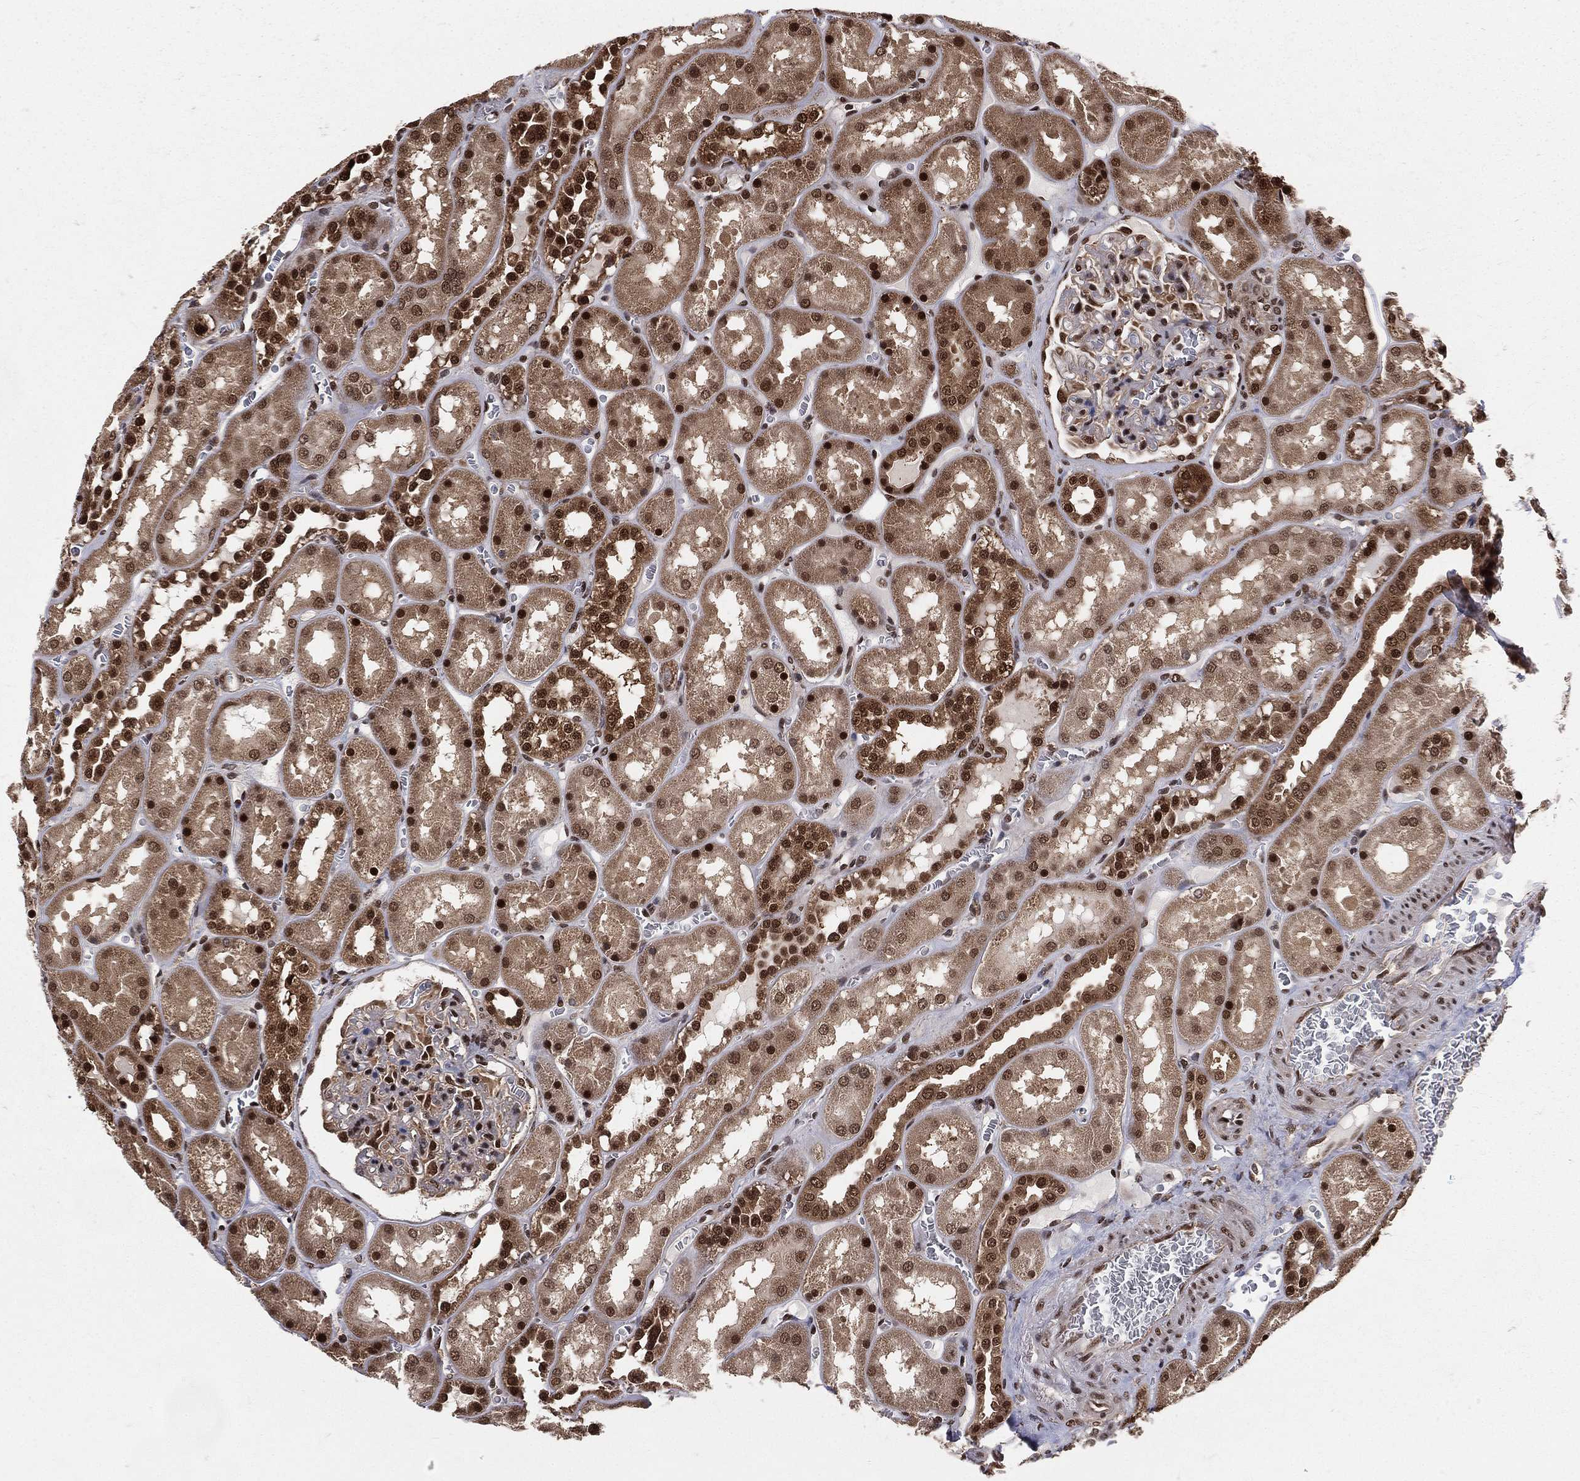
{"staining": {"intensity": "strong", "quantity": "<25%", "location": "nuclear"}, "tissue": "kidney", "cell_type": "Cells in glomeruli", "image_type": "normal", "snomed": [{"axis": "morphology", "description": "Normal tissue, NOS"}, {"axis": "topography", "description": "Kidney"}], "caption": "The histopathology image displays immunohistochemical staining of unremarkable kidney. There is strong nuclear positivity is seen in approximately <25% of cells in glomeruli. (Stains: DAB in brown, nuclei in blue, Microscopy: brightfield microscopy at high magnification).", "gene": "COPS4", "patient": {"sex": "male", "age": 73}}